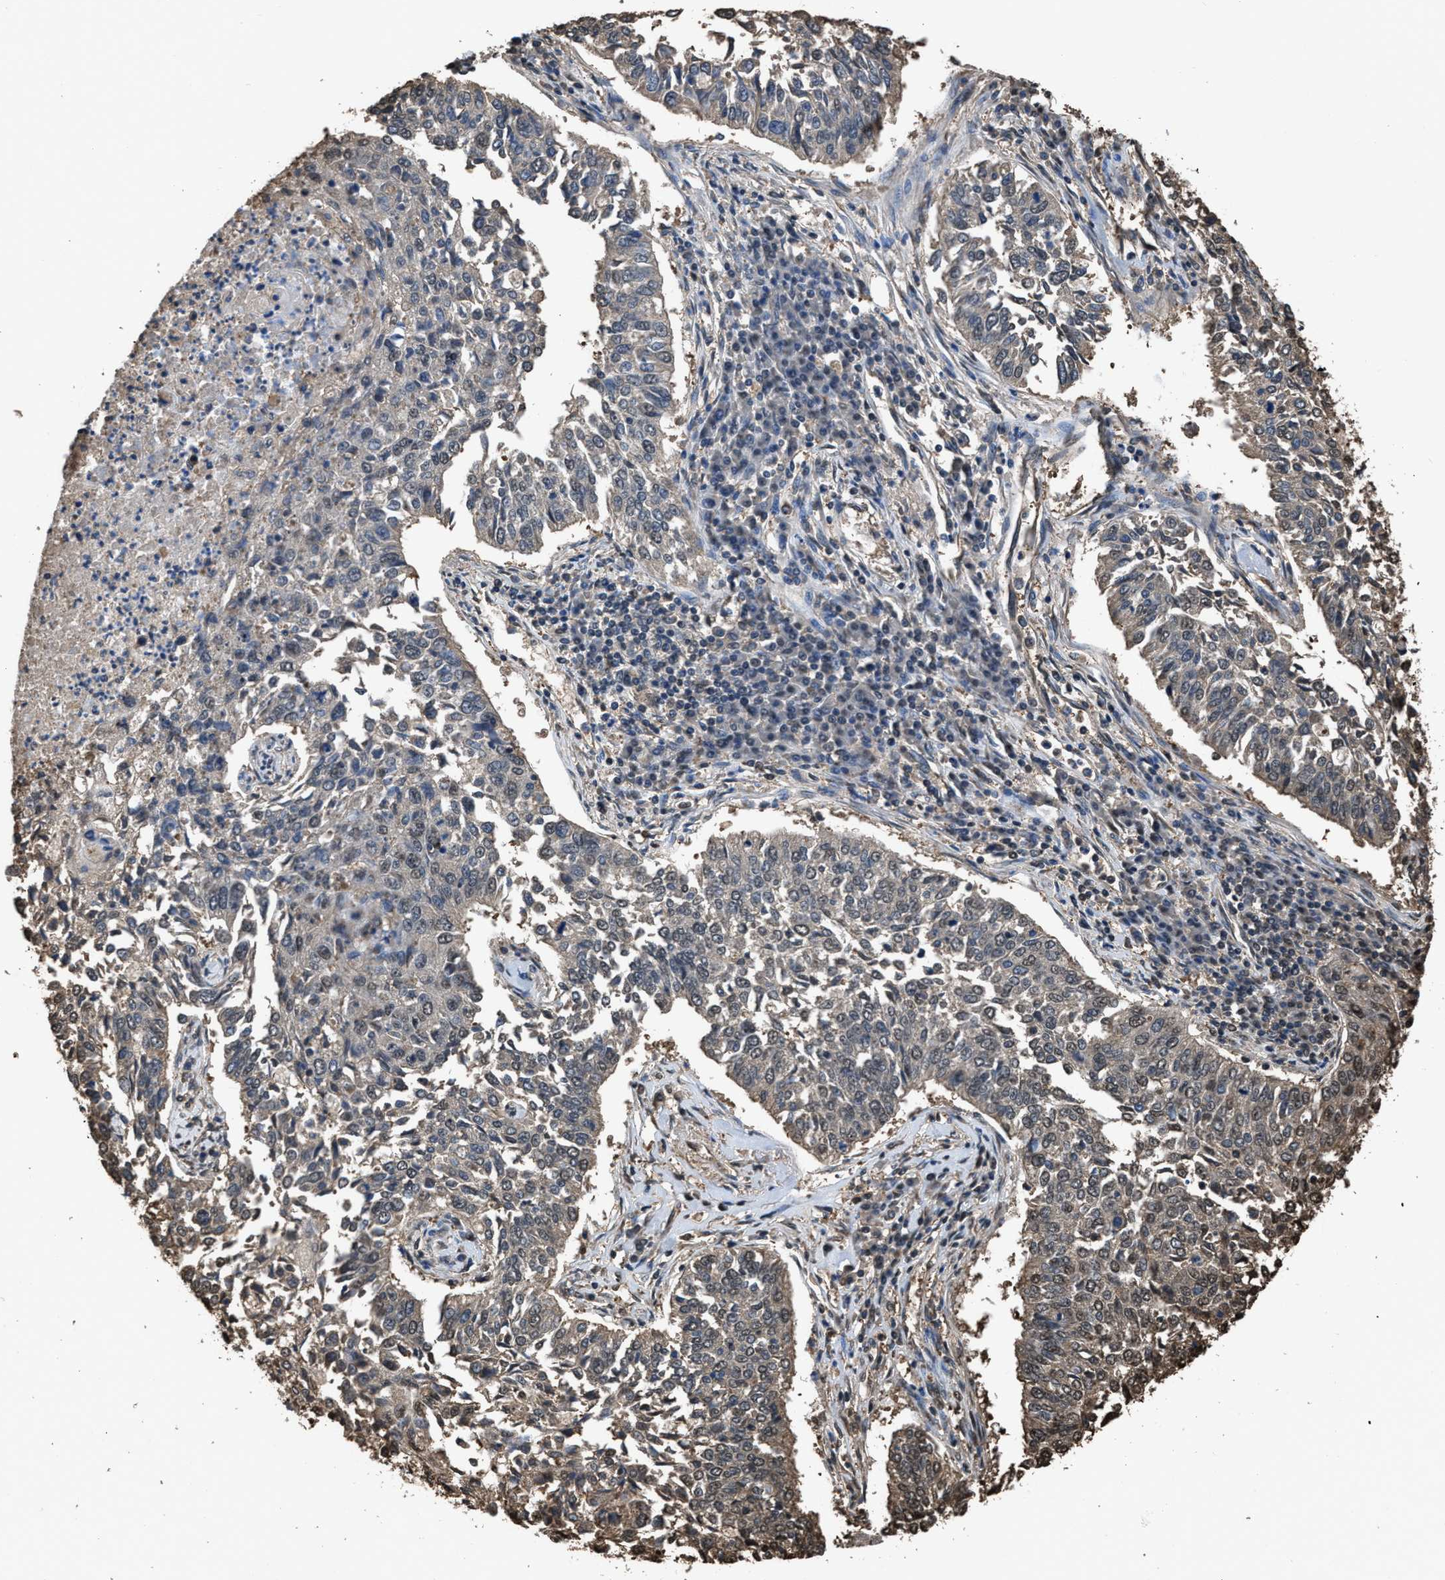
{"staining": {"intensity": "moderate", "quantity": "<25%", "location": "nuclear"}, "tissue": "lung cancer", "cell_type": "Tumor cells", "image_type": "cancer", "snomed": [{"axis": "morphology", "description": "Normal tissue, NOS"}, {"axis": "morphology", "description": "Squamous cell carcinoma, NOS"}, {"axis": "topography", "description": "Cartilage tissue"}, {"axis": "topography", "description": "Bronchus"}, {"axis": "topography", "description": "Lung"}], "caption": "The photomicrograph exhibits staining of squamous cell carcinoma (lung), revealing moderate nuclear protein positivity (brown color) within tumor cells.", "gene": "FNTA", "patient": {"sex": "female", "age": 49}}